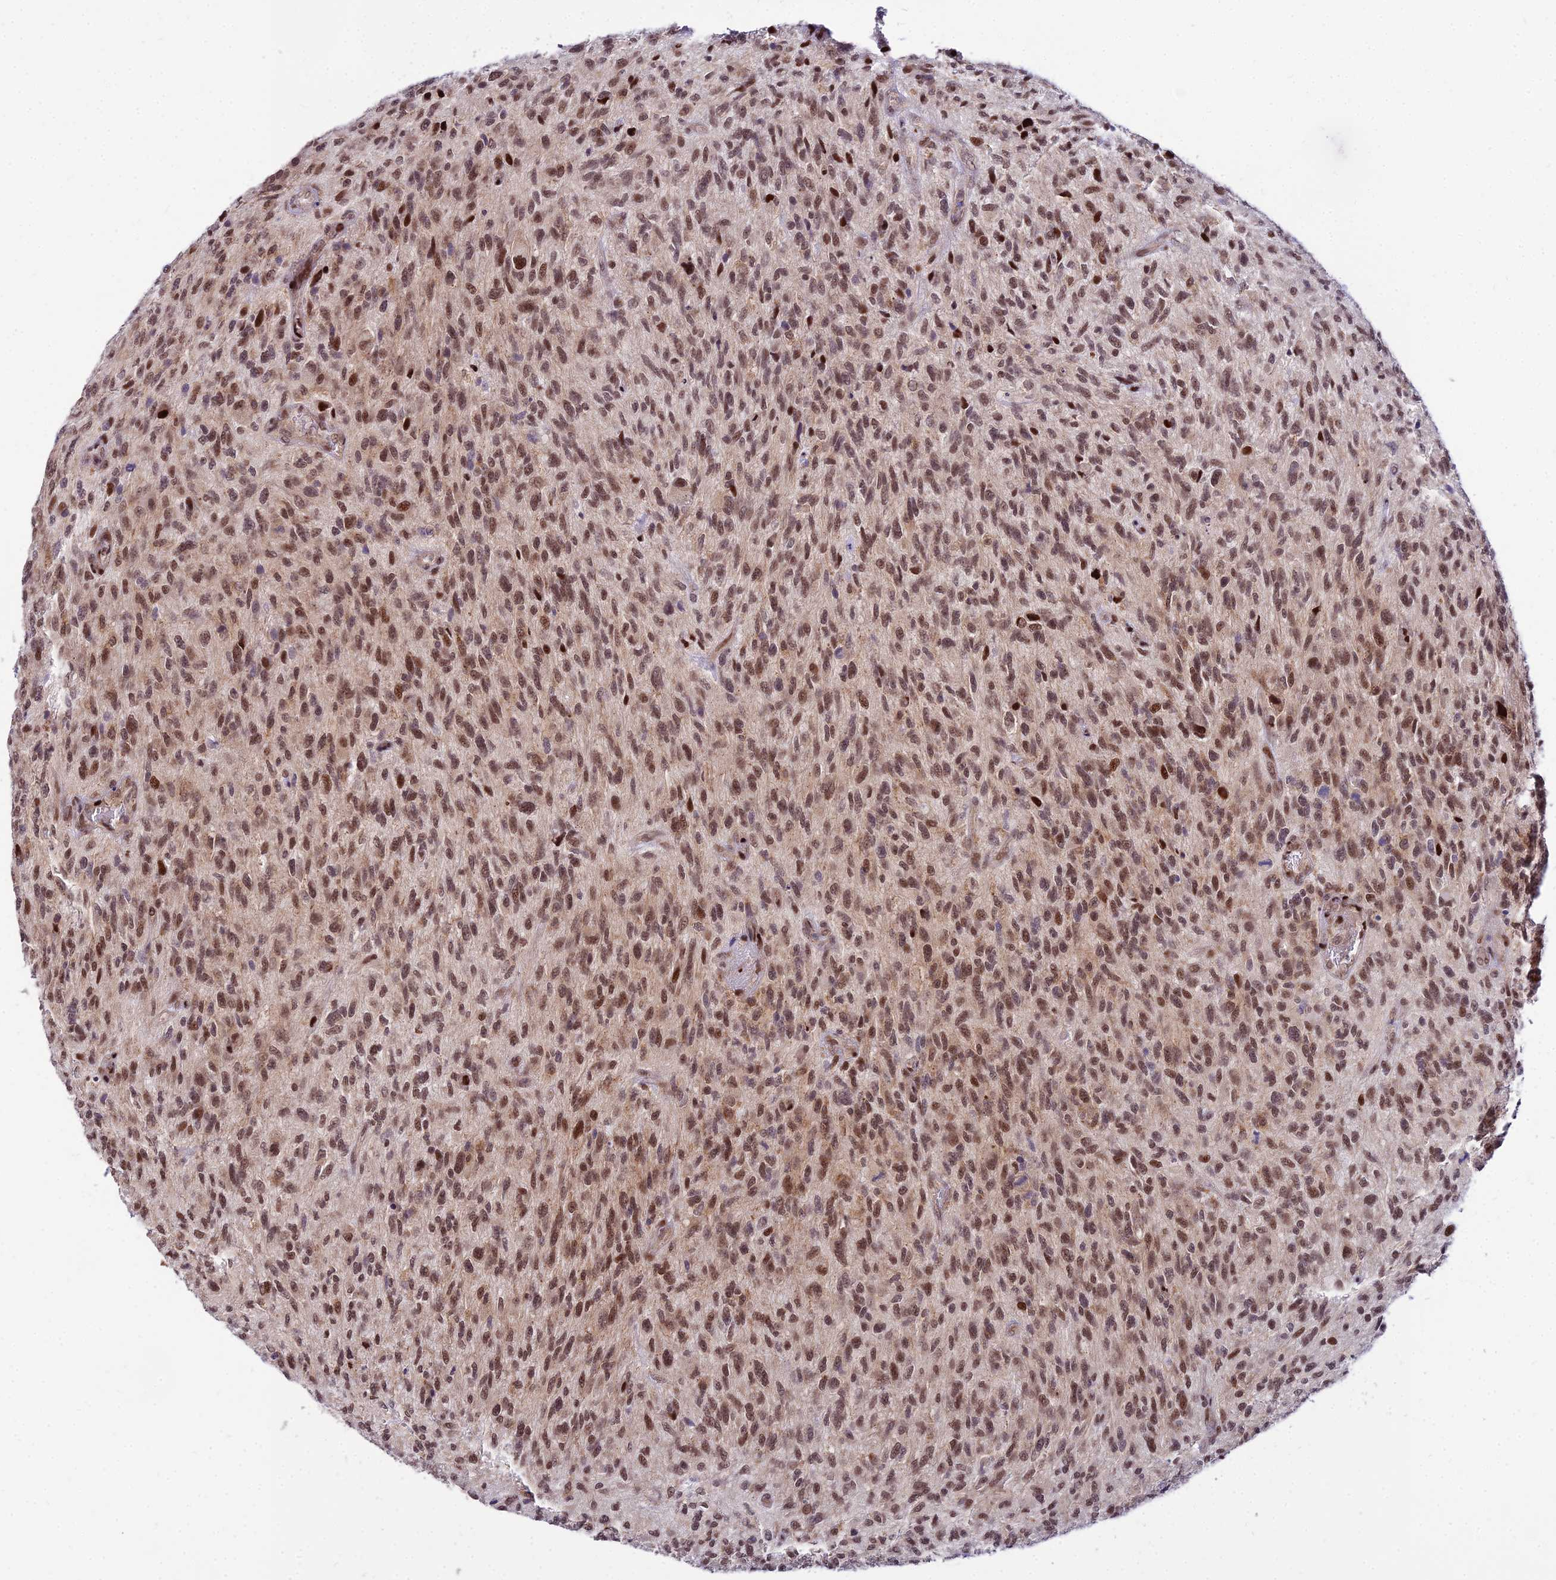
{"staining": {"intensity": "moderate", "quantity": ">75%", "location": "nuclear"}, "tissue": "glioma", "cell_type": "Tumor cells", "image_type": "cancer", "snomed": [{"axis": "morphology", "description": "Glioma, malignant, High grade"}, {"axis": "topography", "description": "Brain"}], "caption": "A histopathology image showing moderate nuclear staining in approximately >75% of tumor cells in malignant glioma (high-grade), as visualized by brown immunohistochemical staining.", "gene": "CIB3", "patient": {"sex": "male", "age": 47}}